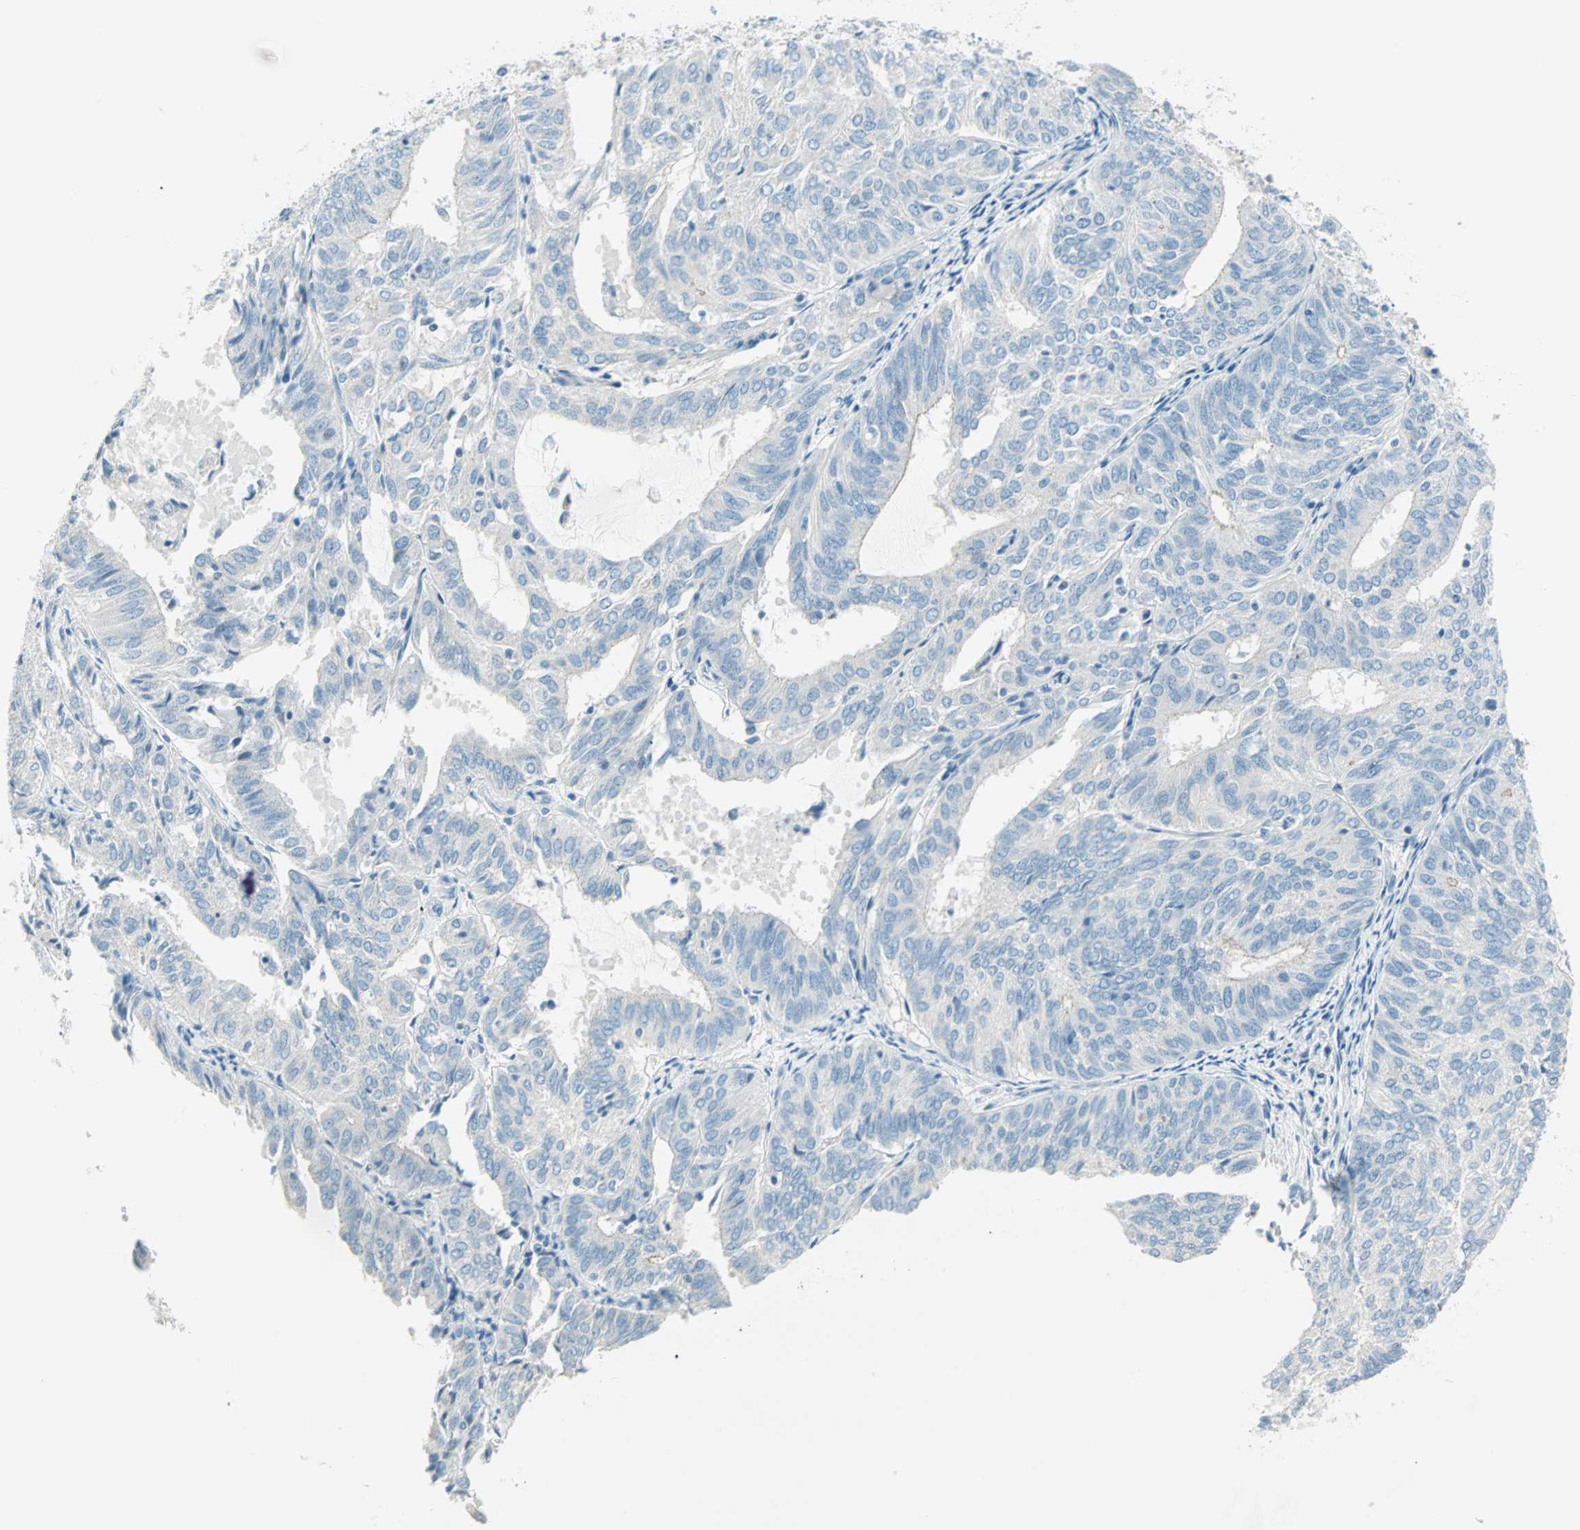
{"staining": {"intensity": "negative", "quantity": "none", "location": "none"}, "tissue": "endometrial cancer", "cell_type": "Tumor cells", "image_type": "cancer", "snomed": [{"axis": "morphology", "description": "Adenocarcinoma, NOS"}, {"axis": "topography", "description": "Uterus"}], "caption": "High magnification brightfield microscopy of adenocarcinoma (endometrial) stained with DAB (3,3'-diaminobenzidine) (brown) and counterstained with hematoxylin (blue): tumor cells show no significant staining.", "gene": "SULT1C2", "patient": {"sex": "female", "age": 60}}